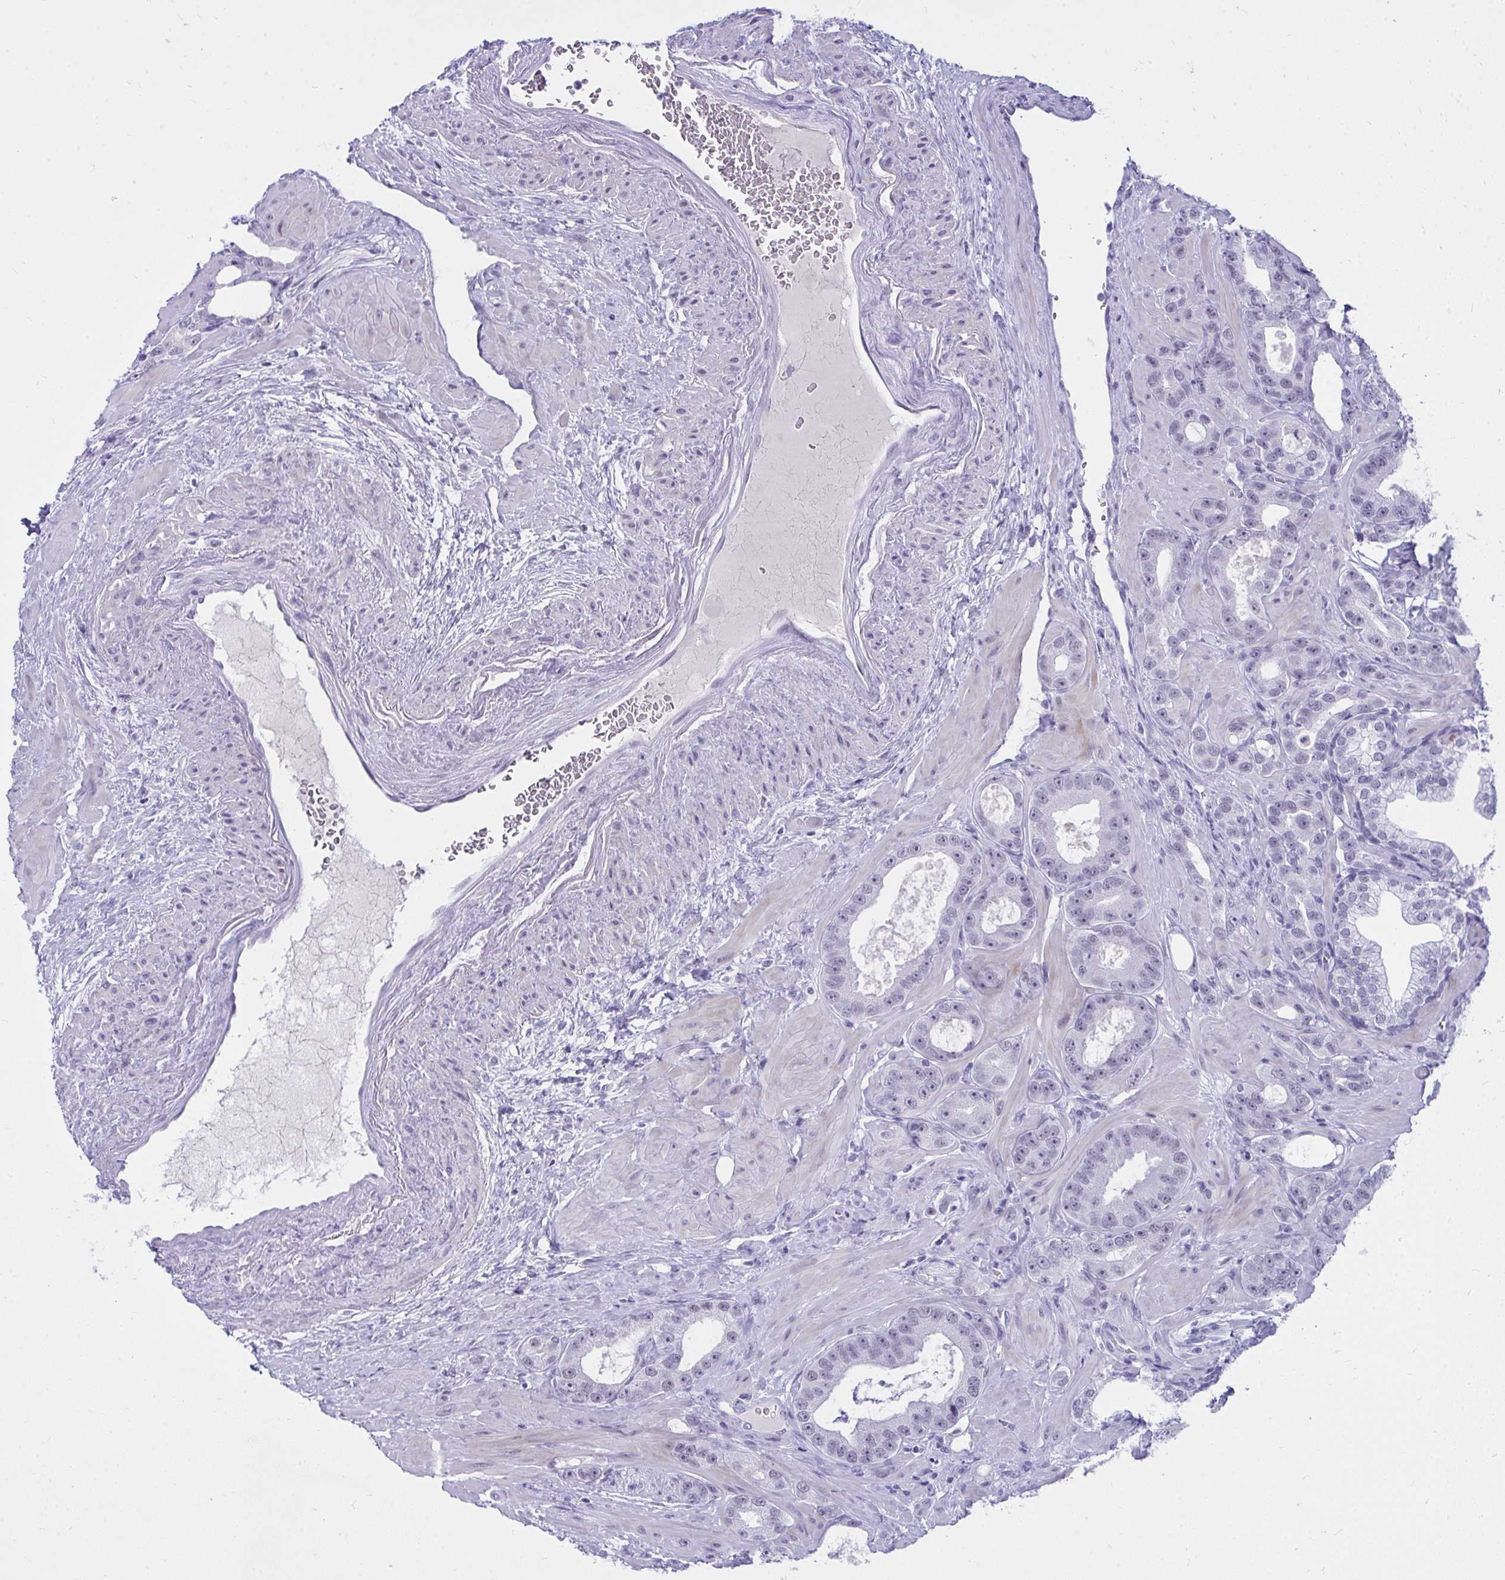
{"staining": {"intensity": "negative", "quantity": "none", "location": "none"}, "tissue": "prostate cancer", "cell_type": "Tumor cells", "image_type": "cancer", "snomed": [{"axis": "morphology", "description": "Adenocarcinoma, High grade"}, {"axis": "topography", "description": "Prostate"}], "caption": "Immunohistochemistry of human adenocarcinoma (high-grade) (prostate) shows no staining in tumor cells.", "gene": "OR5F1", "patient": {"sex": "male", "age": 65}}